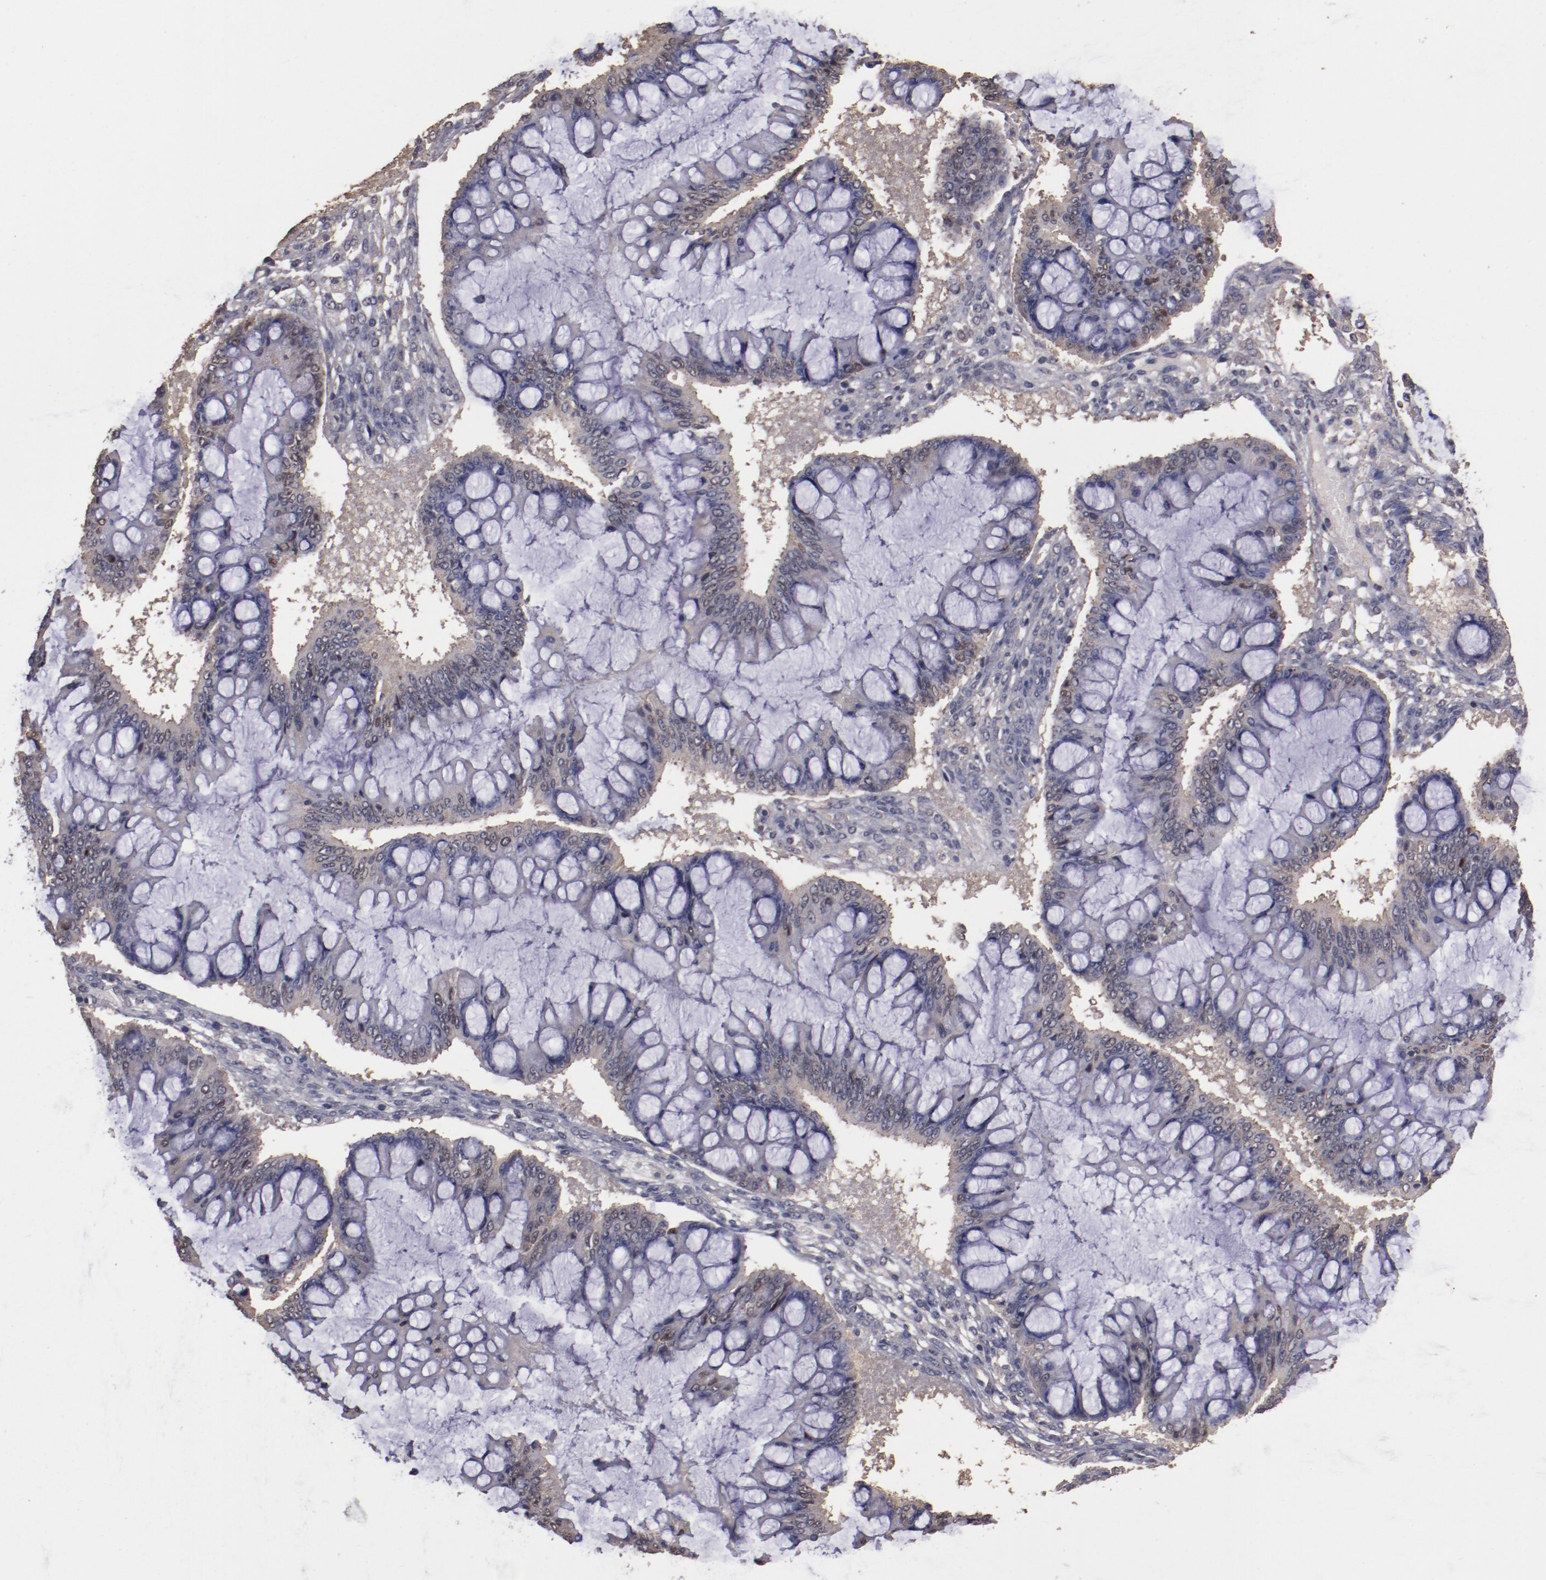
{"staining": {"intensity": "weak", "quantity": ">75%", "location": "cytoplasmic/membranous"}, "tissue": "ovarian cancer", "cell_type": "Tumor cells", "image_type": "cancer", "snomed": [{"axis": "morphology", "description": "Cystadenocarcinoma, mucinous, NOS"}, {"axis": "topography", "description": "Ovary"}], "caption": "Immunohistochemical staining of human mucinous cystadenocarcinoma (ovarian) reveals low levels of weak cytoplasmic/membranous expression in approximately >75% of tumor cells.", "gene": "FAT1", "patient": {"sex": "female", "age": 73}}